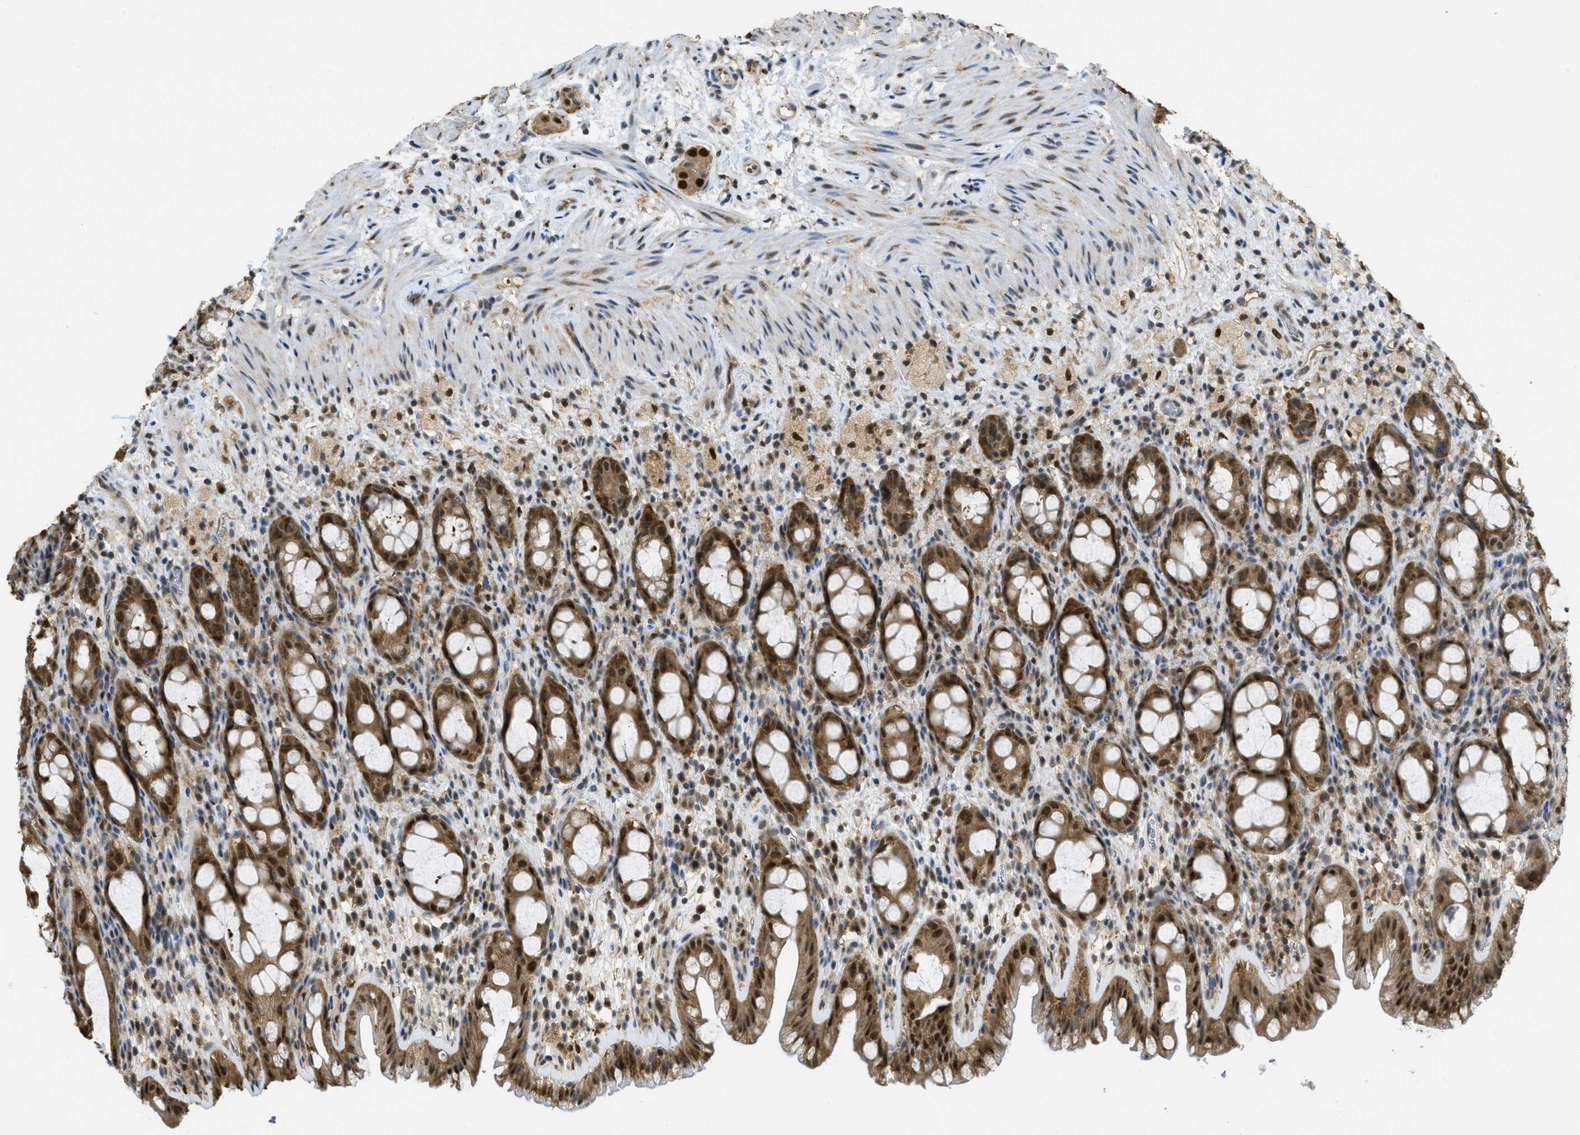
{"staining": {"intensity": "moderate", "quantity": ">75%", "location": "cytoplasmic/membranous,nuclear"}, "tissue": "rectum", "cell_type": "Glandular cells", "image_type": "normal", "snomed": [{"axis": "morphology", "description": "Normal tissue, NOS"}, {"axis": "topography", "description": "Rectum"}], "caption": "Glandular cells exhibit medium levels of moderate cytoplasmic/membranous,nuclear staining in approximately >75% of cells in benign human rectum.", "gene": "PSMC5", "patient": {"sex": "male", "age": 44}}